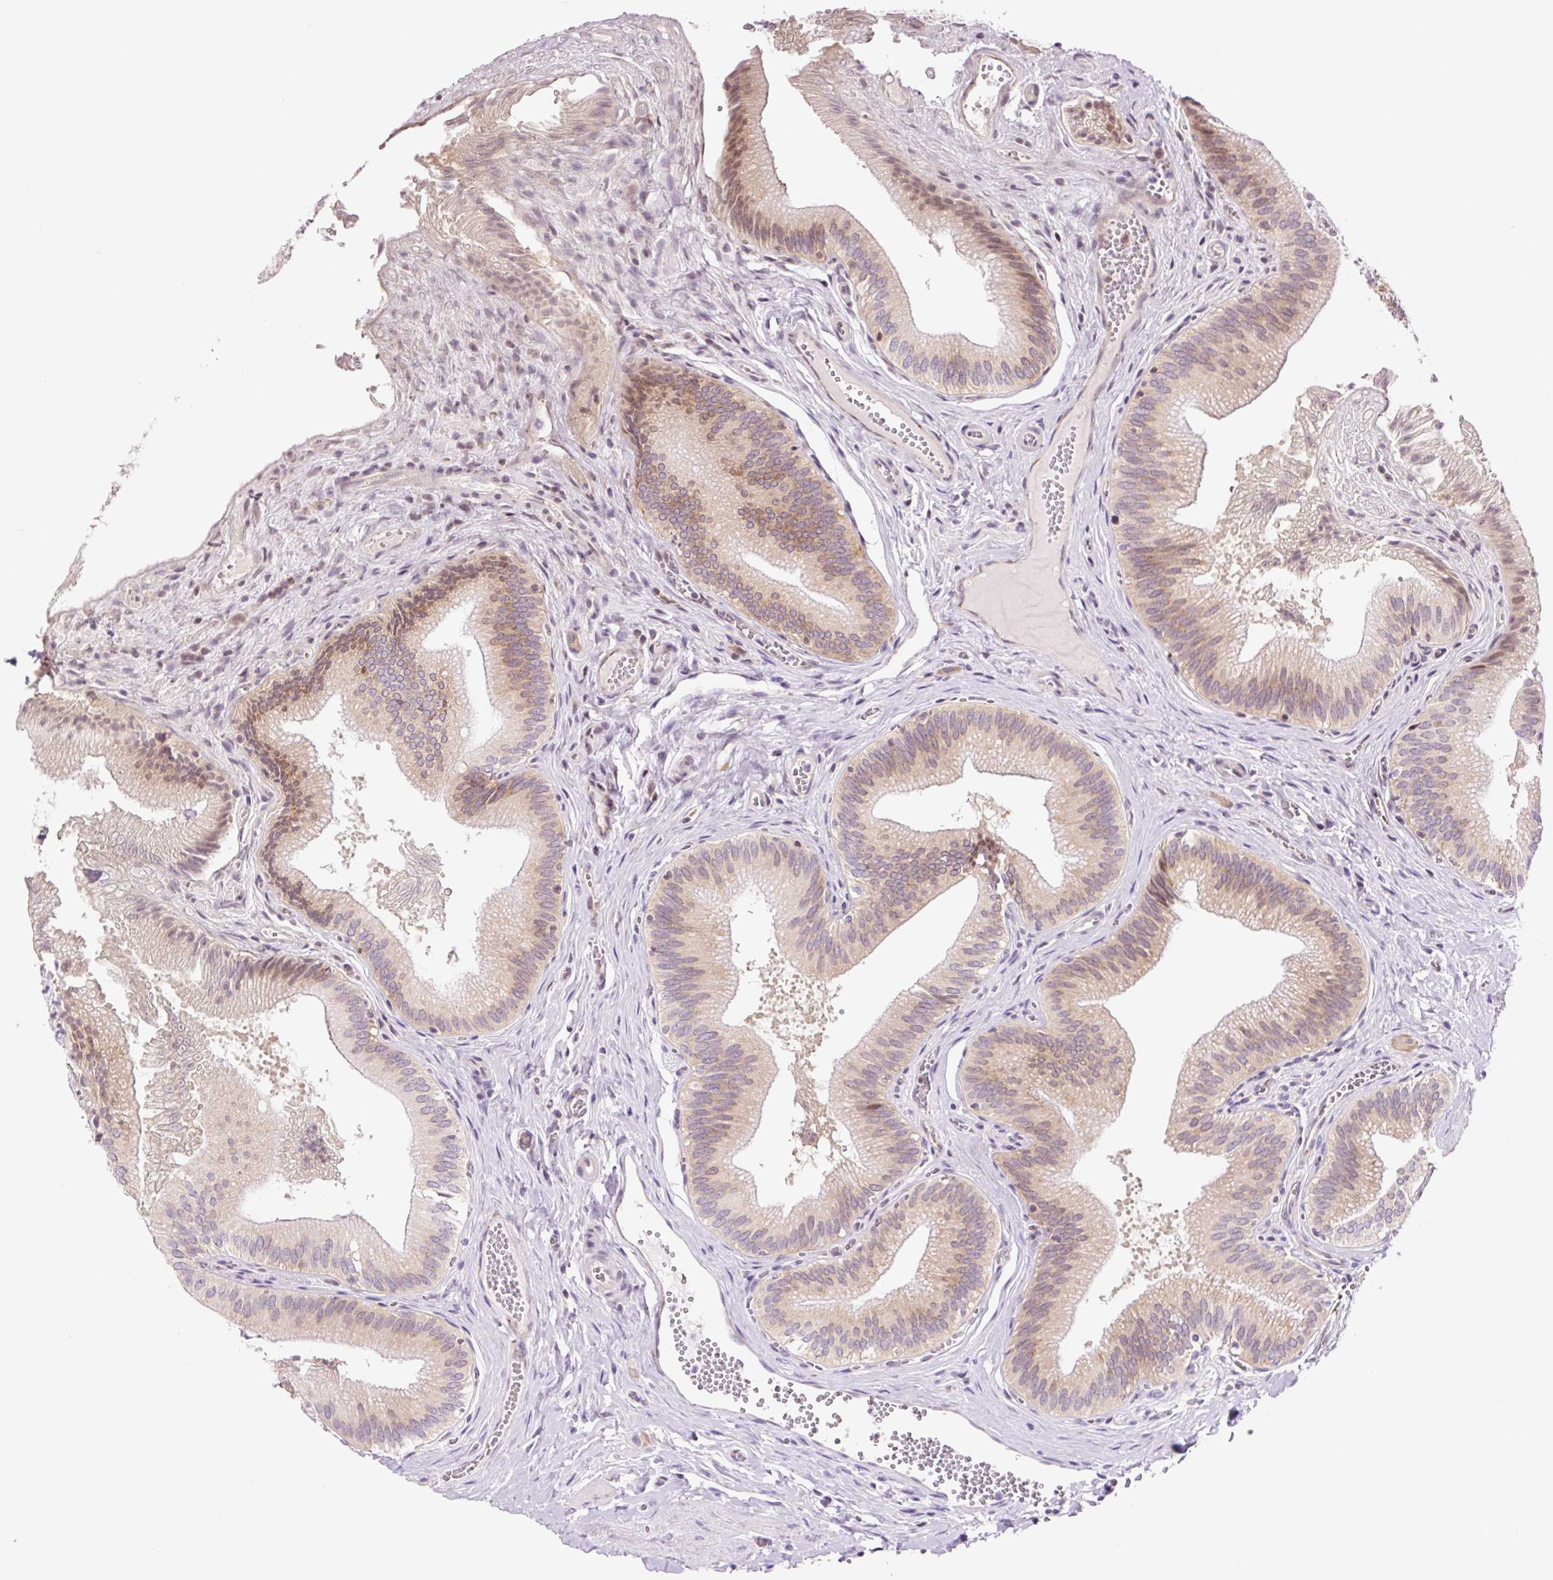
{"staining": {"intensity": "moderate", "quantity": "25%-75%", "location": "cytoplasmic/membranous,nuclear"}, "tissue": "gallbladder", "cell_type": "Glandular cells", "image_type": "normal", "snomed": [{"axis": "morphology", "description": "Normal tissue, NOS"}, {"axis": "topography", "description": "Gallbladder"}], "caption": "An image showing moderate cytoplasmic/membranous,nuclear positivity in about 25%-75% of glandular cells in unremarkable gallbladder, as visualized by brown immunohistochemical staining.", "gene": "RPL41", "patient": {"sex": "male", "age": 17}}